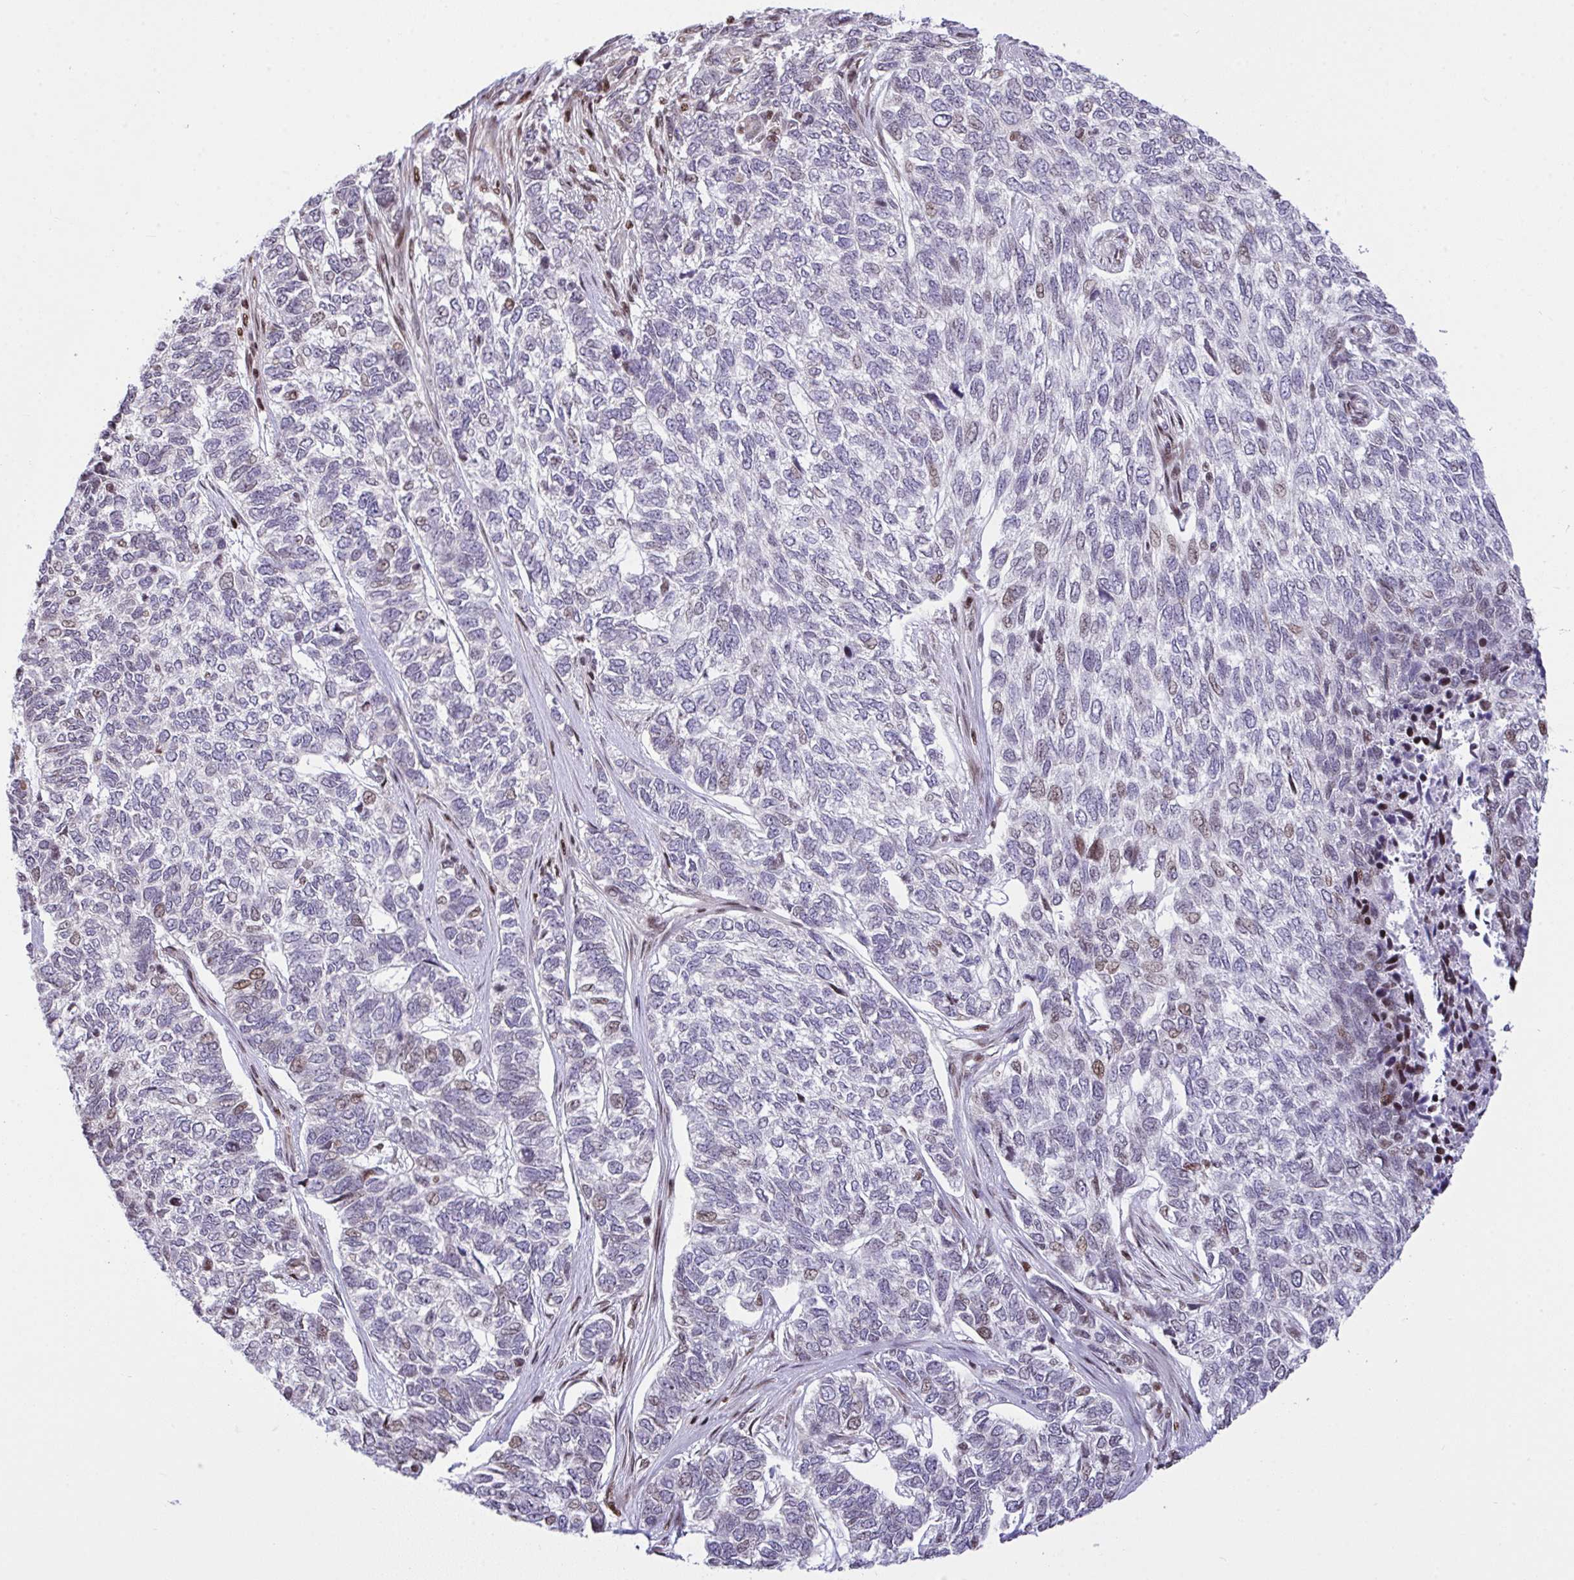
{"staining": {"intensity": "moderate", "quantity": "<25%", "location": "nuclear"}, "tissue": "skin cancer", "cell_type": "Tumor cells", "image_type": "cancer", "snomed": [{"axis": "morphology", "description": "Basal cell carcinoma"}, {"axis": "topography", "description": "Skin"}], "caption": "A brown stain shows moderate nuclear staining of a protein in skin cancer (basal cell carcinoma) tumor cells.", "gene": "RAPGEF5", "patient": {"sex": "female", "age": 65}}